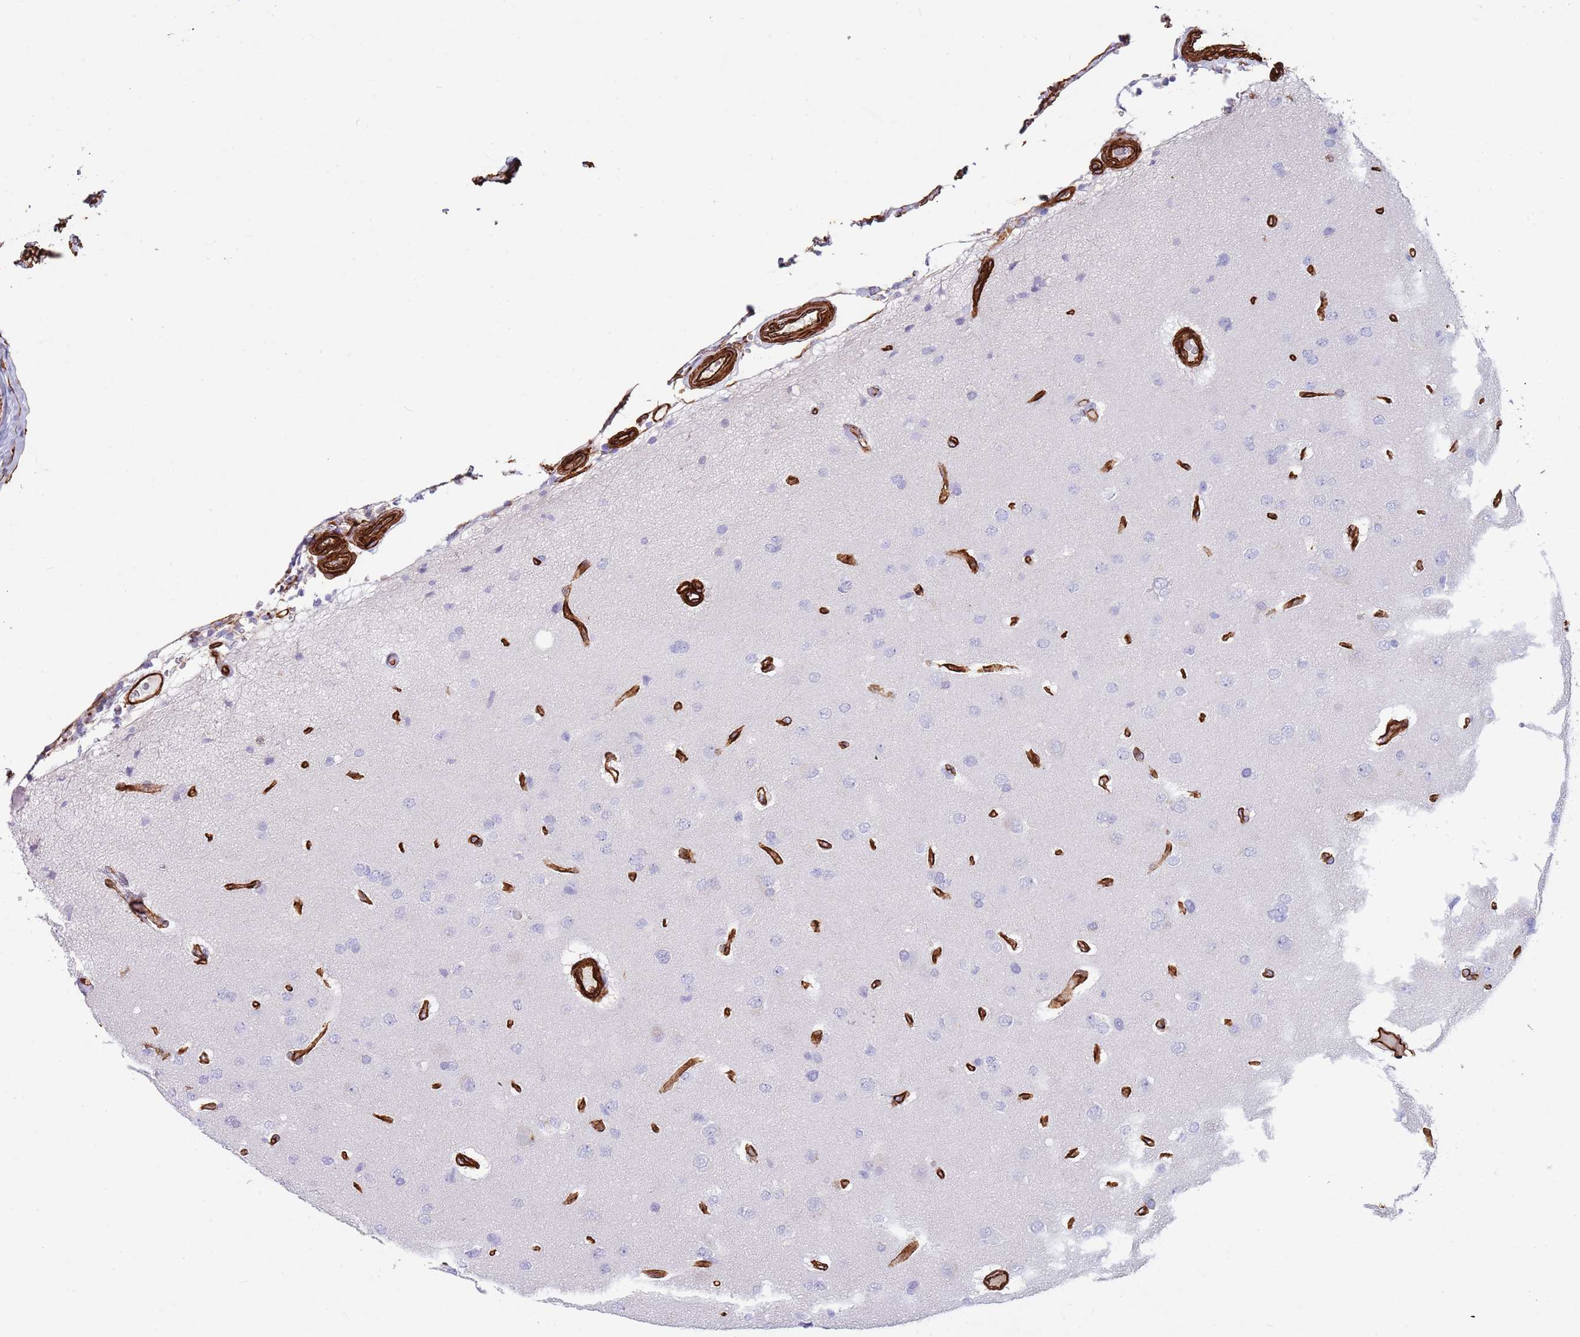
{"staining": {"intensity": "negative", "quantity": "none", "location": "none"}, "tissue": "glioma", "cell_type": "Tumor cells", "image_type": "cancer", "snomed": [{"axis": "morphology", "description": "Glioma, malignant, High grade"}, {"axis": "topography", "description": "Brain"}], "caption": "Malignant glioma (high-grade) was stained to show a protein in brown. There is no significant positivity in tumor cells. Nuclei are stained in blue.", "gene": "CAV2", "patient": {"sex": "male", "age": 77}}